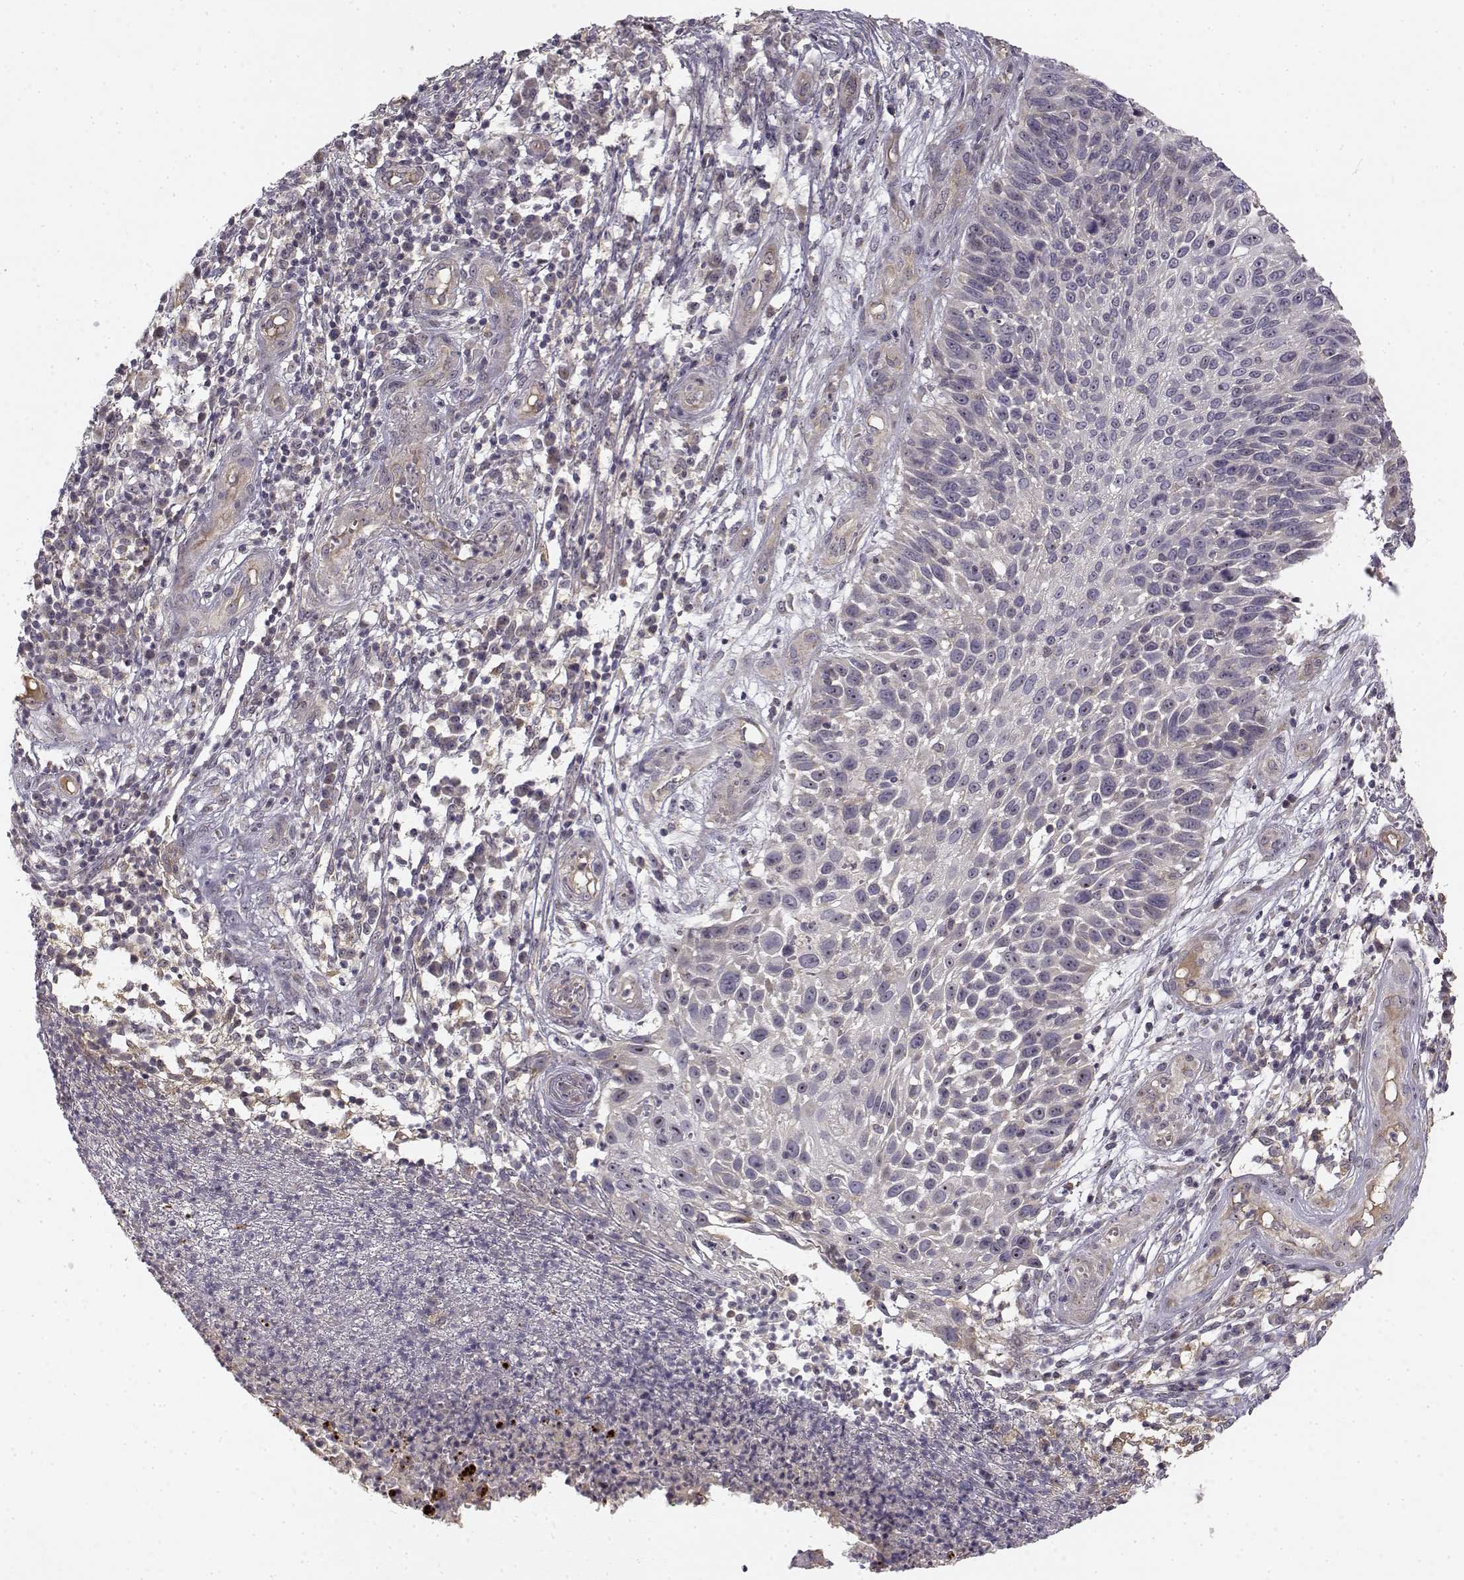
{"staining": {"intensity": "negative", "quantity": "none", "location": "none"}, "tissue": "skin cancer", "cell_type": "Tumor cells", "image_type": "cancer", "snomed": [{"axis": "morphology", "description": "Squamous cell carcinoma, NOS"}, {"axis": "topography", "description": "Skin"}], "caption": "Squamous cell carcinoma (skin) was stained to show a protein in brown. There is no significant staining in tumor cells. (DAB (3,3'-diaminobenzidine) IHC with hematoxylin counter stain).", "gene": "MED12L", "patient": {"sex": "male", "age": 92}}